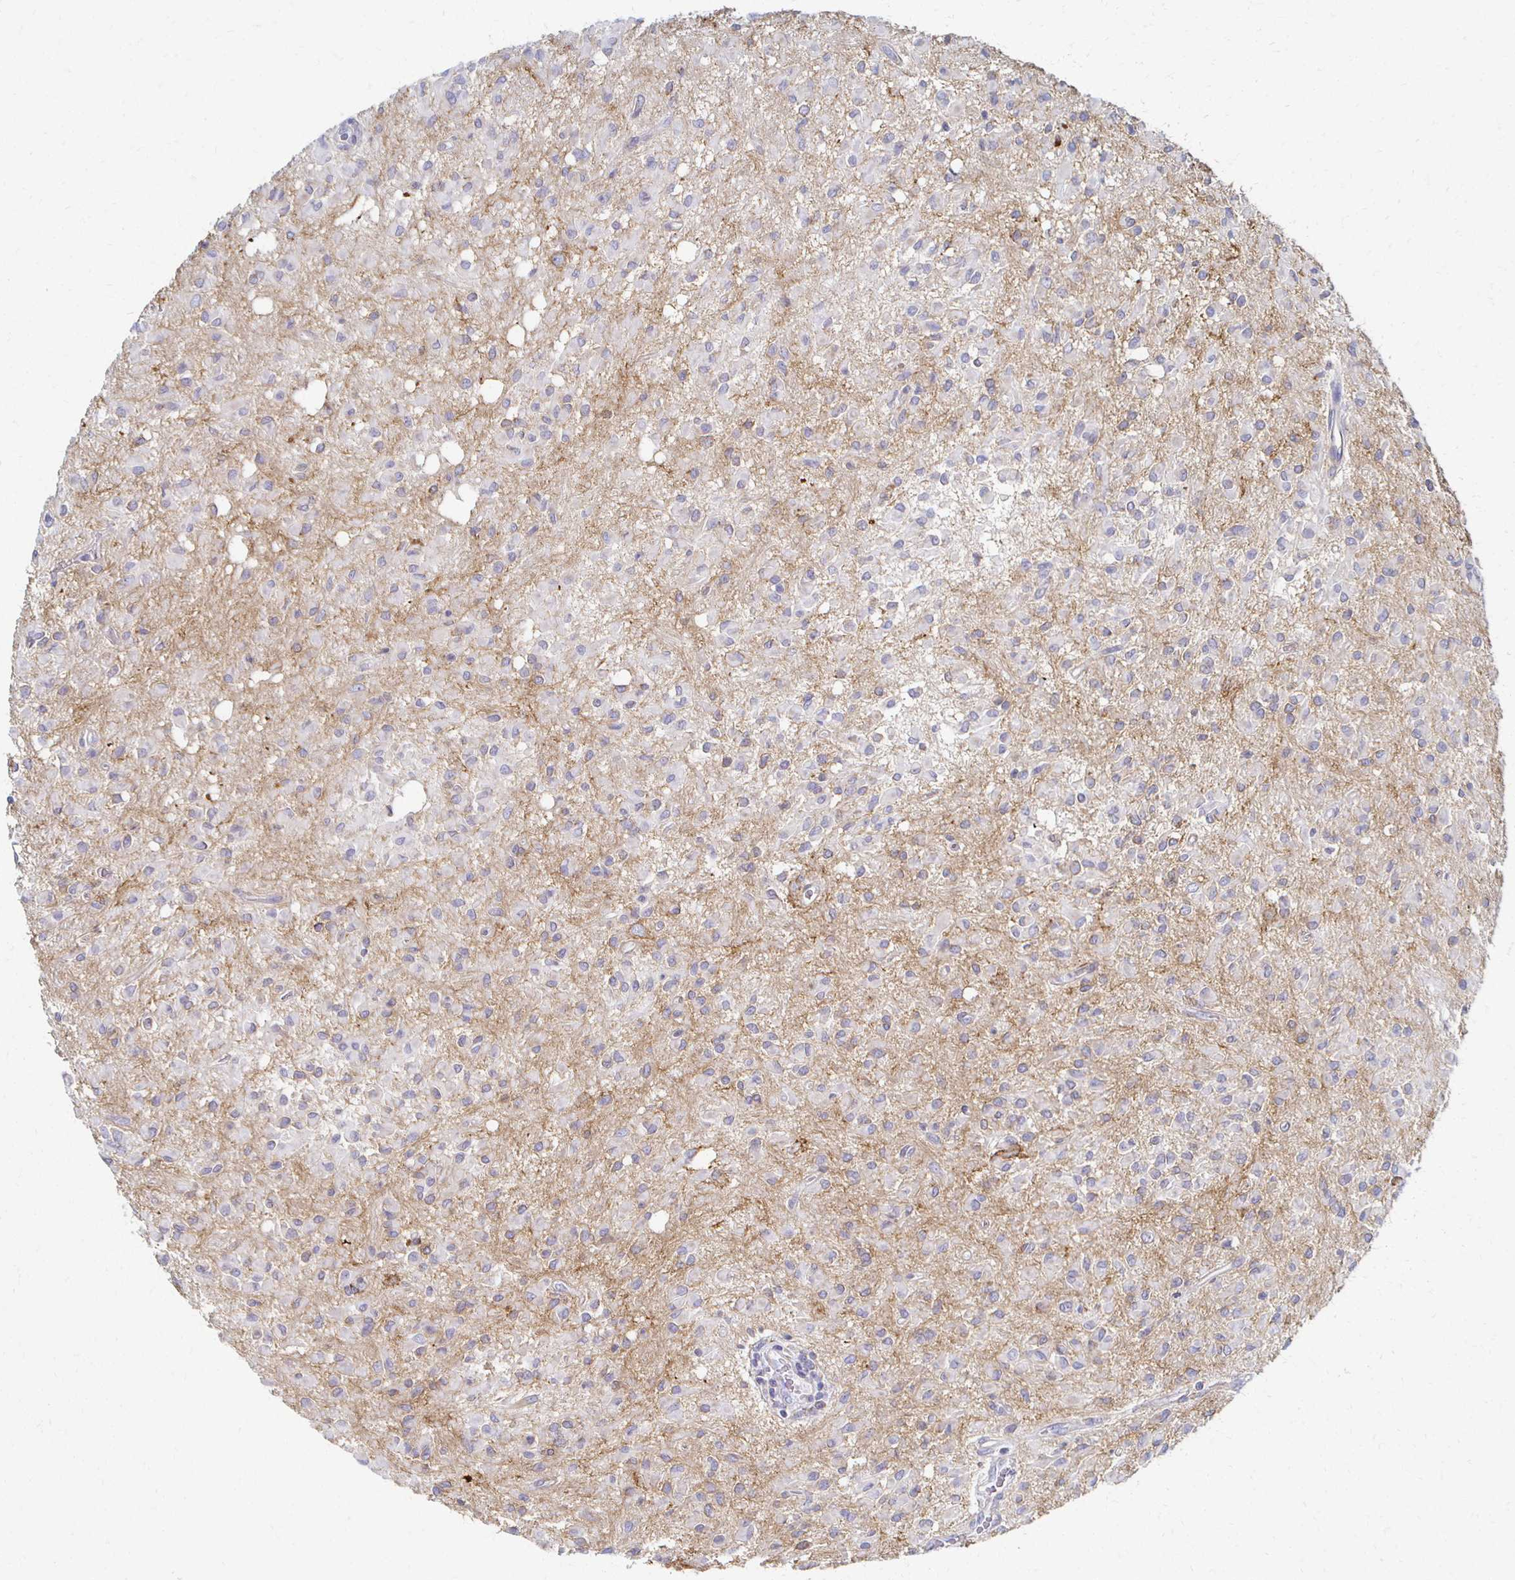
{"staining": {"intensity": "negative", "quantity": "none", "location": "none"}, "tissue": "glioma", "cell_type": "Tumor cells", "image_type": "cancer", "snomed": [{"axis": "morphology", "description": "Glioma, malignant, Low grade"}, {"axis": "topography", "description": "Brain"}], "caption": "IHC of malignant glioma (low-grade) exhibits no expression in tumor cells.", "gene": "ATP1A3", "patient": {"sex": "female", "age": 33}}